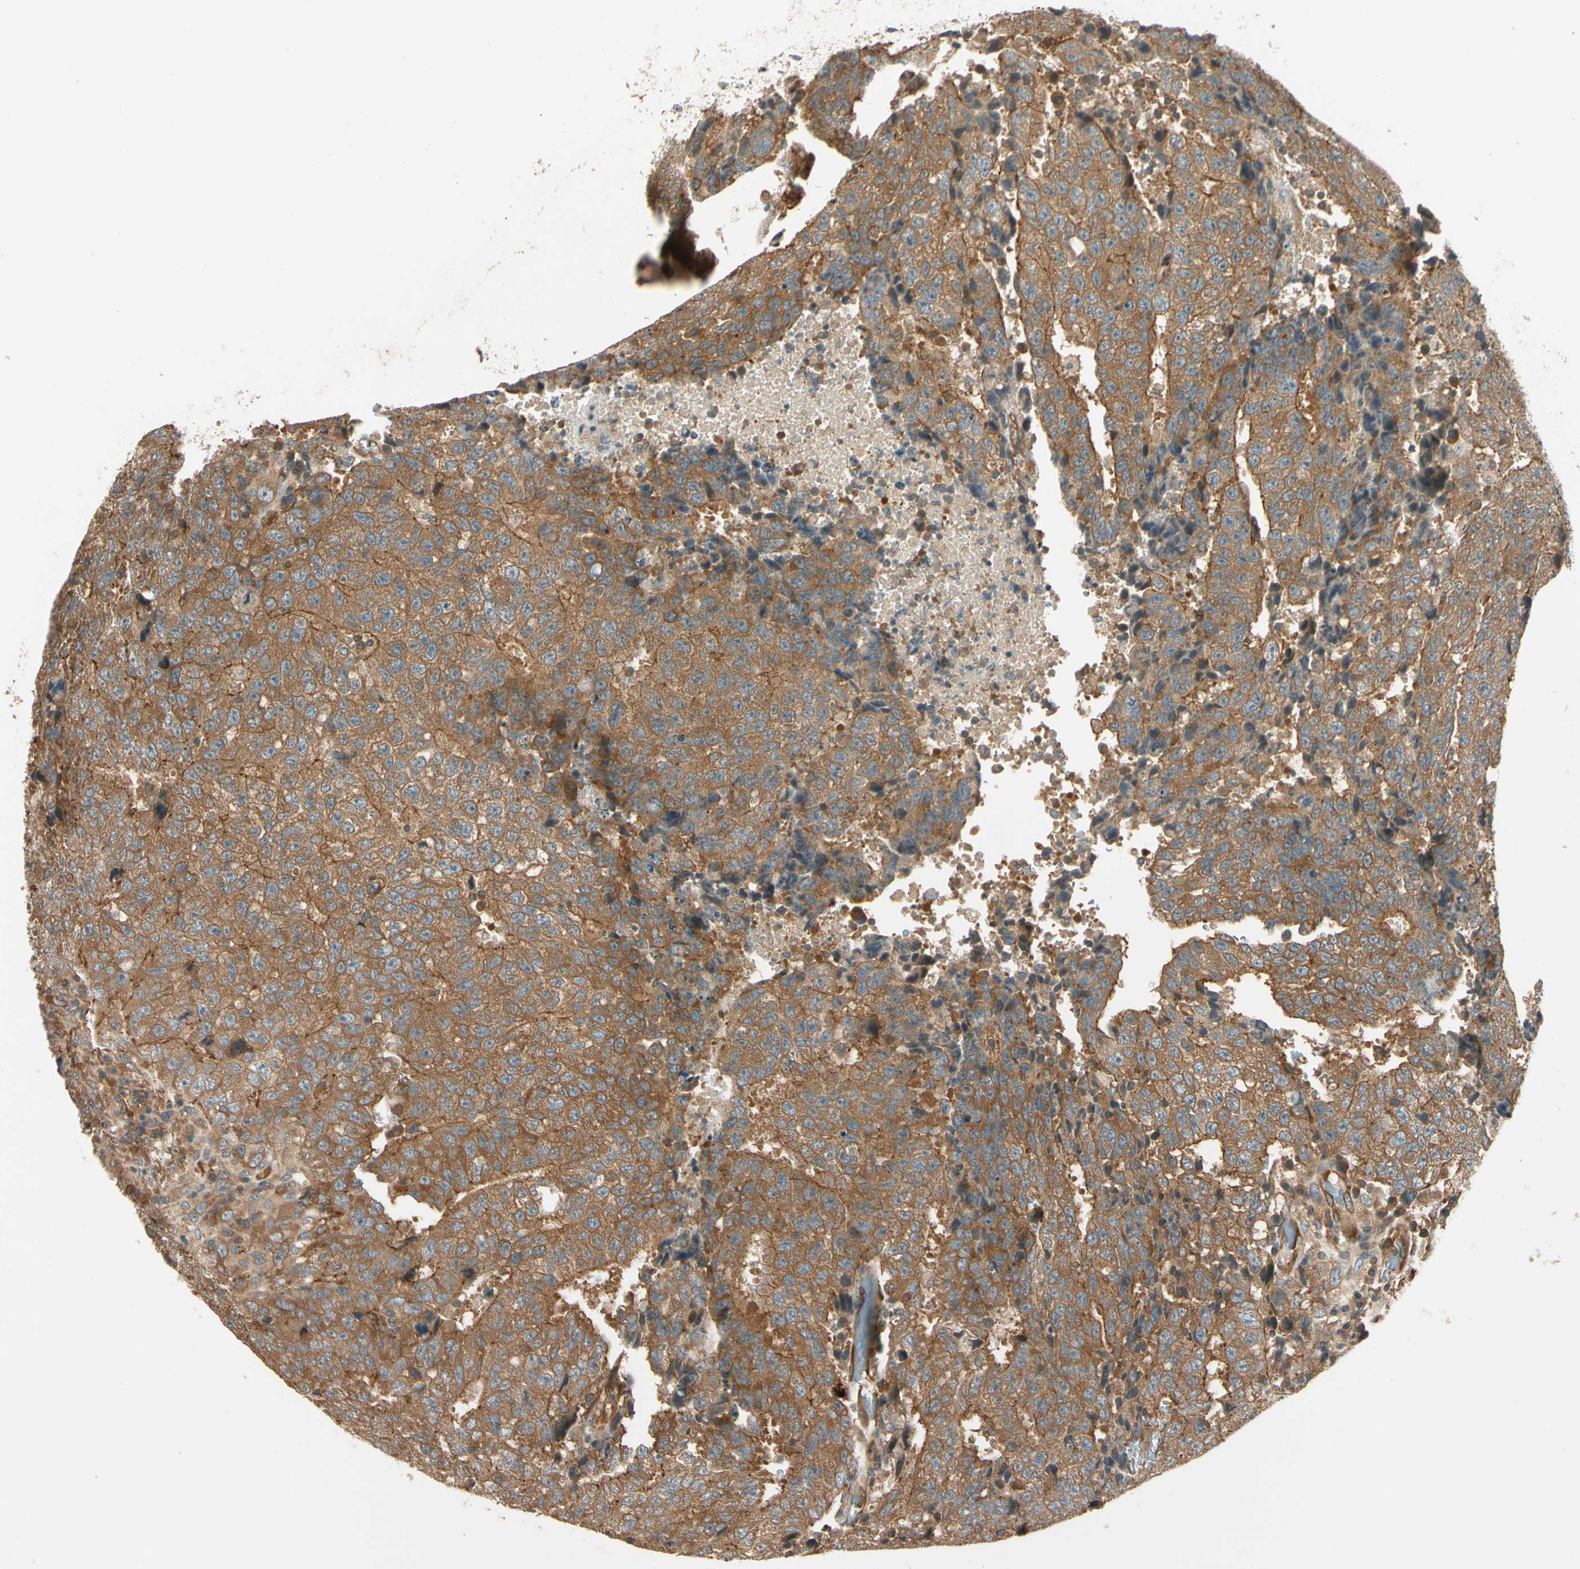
{"staining": {"intensity": "moderate", "quantity": ">75%", "location": "cytoplasmic/membranous"}, "tissue": "testis cancer", "cell_type": "Tumor cells", "image_type": "cancer", "snomed": [{"axis": "morphology", "description": "Necrosis, NOS"}, {"axis": "morphology", "description": "Carcinoma, Embryonal, NOS"}, {"axis": "topography", "description": "Testis"}], "caption": "The histopathology image displays a brown stain indicating the presence of a protein in the cytoplasmic/membranous of tumor cells in testis cancer (embryonal carcinoma).", "gene": "ROCK2", "patient": {"sex": "male", "age": 19}}